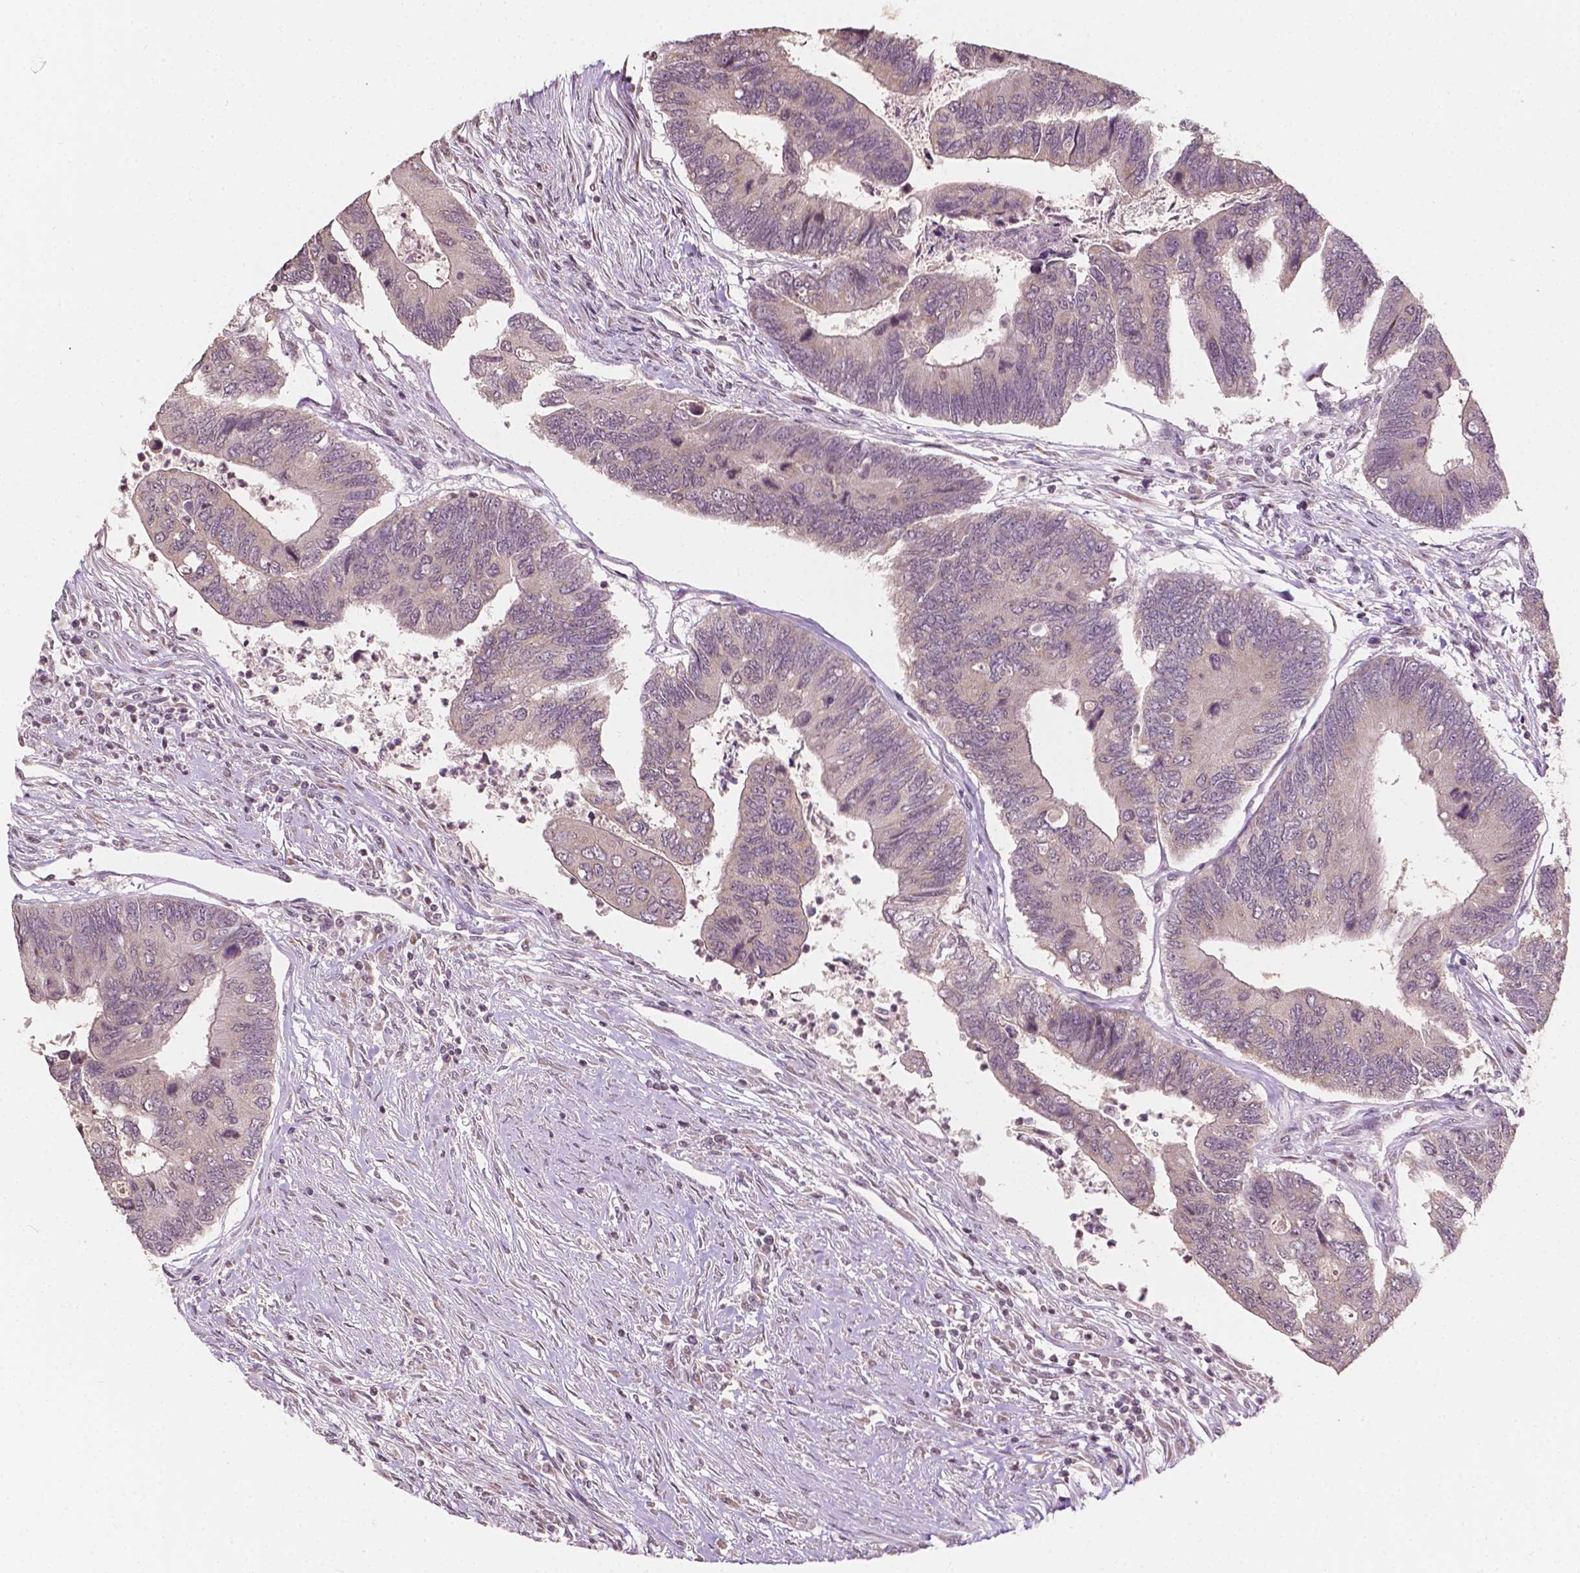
{"staining": {"intensity": "weak", "quantity": ">75%", "location": "cytoplasmic/membranous"}, "tissue": "colorectal cancer", "cell_type": "Tumor cells", "image_type": "cancer", "snomed": [{"axis": "morphology", "description": "Adenocarcinoma, NOS"}, {"axis": "topography", "description": "Colon"}], "caption": "DAB (3,3'-diaminobenzidine) immunohistochemical staining of human colorectal cancer shows weak cytoplasmic/membranous protein positivity in approximately >75% of tumor cells.", "gene": "NOS1AP", "patient": {"sex": "female", "age": 67}}